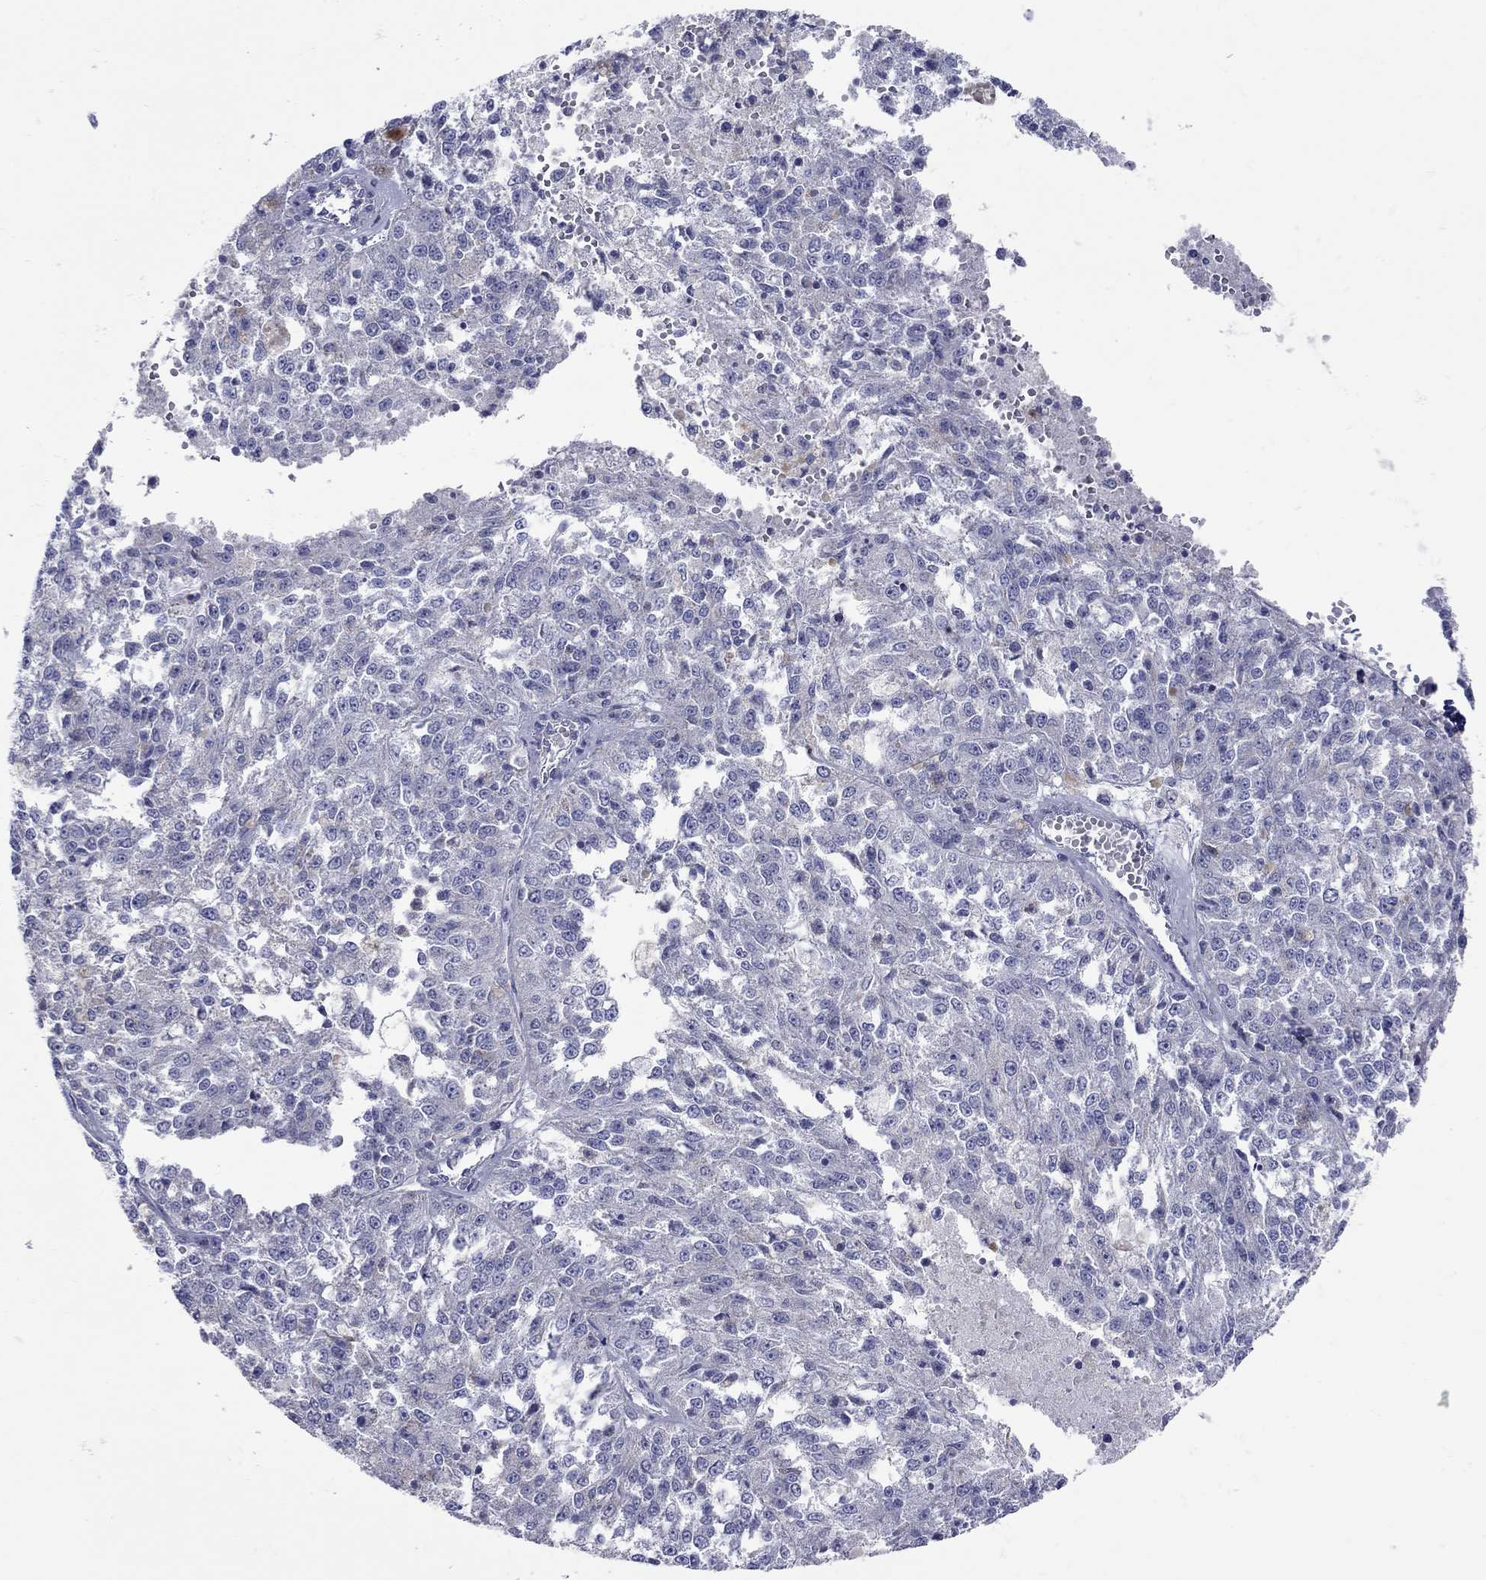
{"staining": {"intensity": "negative", "quantity": "none", "location": "none"}, "tissue": "melanoma", "cell_type": "Tumor cells", "image_type": "cancer", "snomed": [{"axis": "morphology", "description": "Malignant melanoma, Metastatic site"}, {"axis": "topography", "description": "Lymph node"}], "caption": "Immunohistochemistry (IHC) histopathology image of human malignant melanoma (metastatic site) stained for a protein (brown), which shows no staining in tumor cells.", "gene": "PDZD3", "patient": {"sex": "female", "age": 64}}